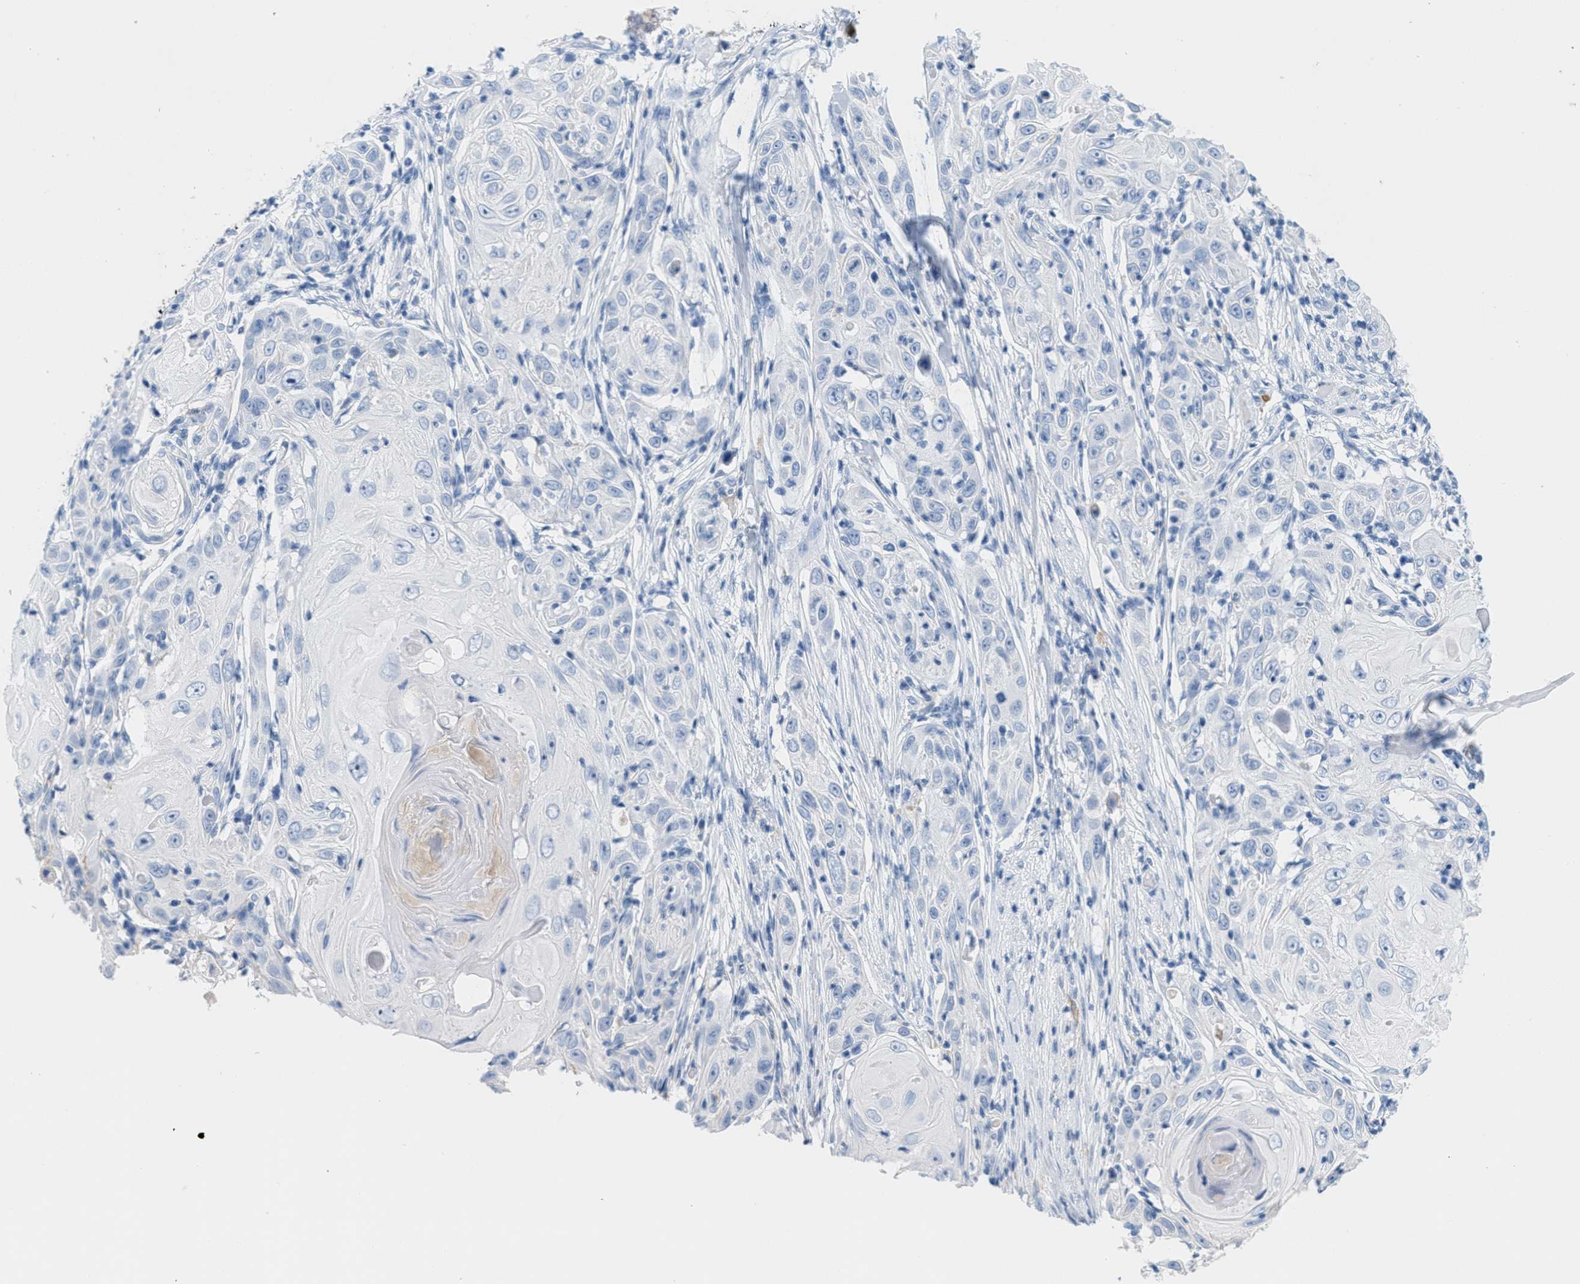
{"staining": {"intensity": "negative", "quantity": "none", "location": "none"}, "tissue": "skin cancer", "cell_type": "Tumor cells", "image_type": "cancer", "snomed": [{"axis": "morphology", "description": "Squamous cell carcinoma, NOS"}, {"axis": "topography", "description": "Skin"}], "caption": "Tumor cells show no significant positivity in skin cancer (squamous cell carcinoma).", "gene": "GPM6A", "patient": {"sex": "female", "age": 73}}